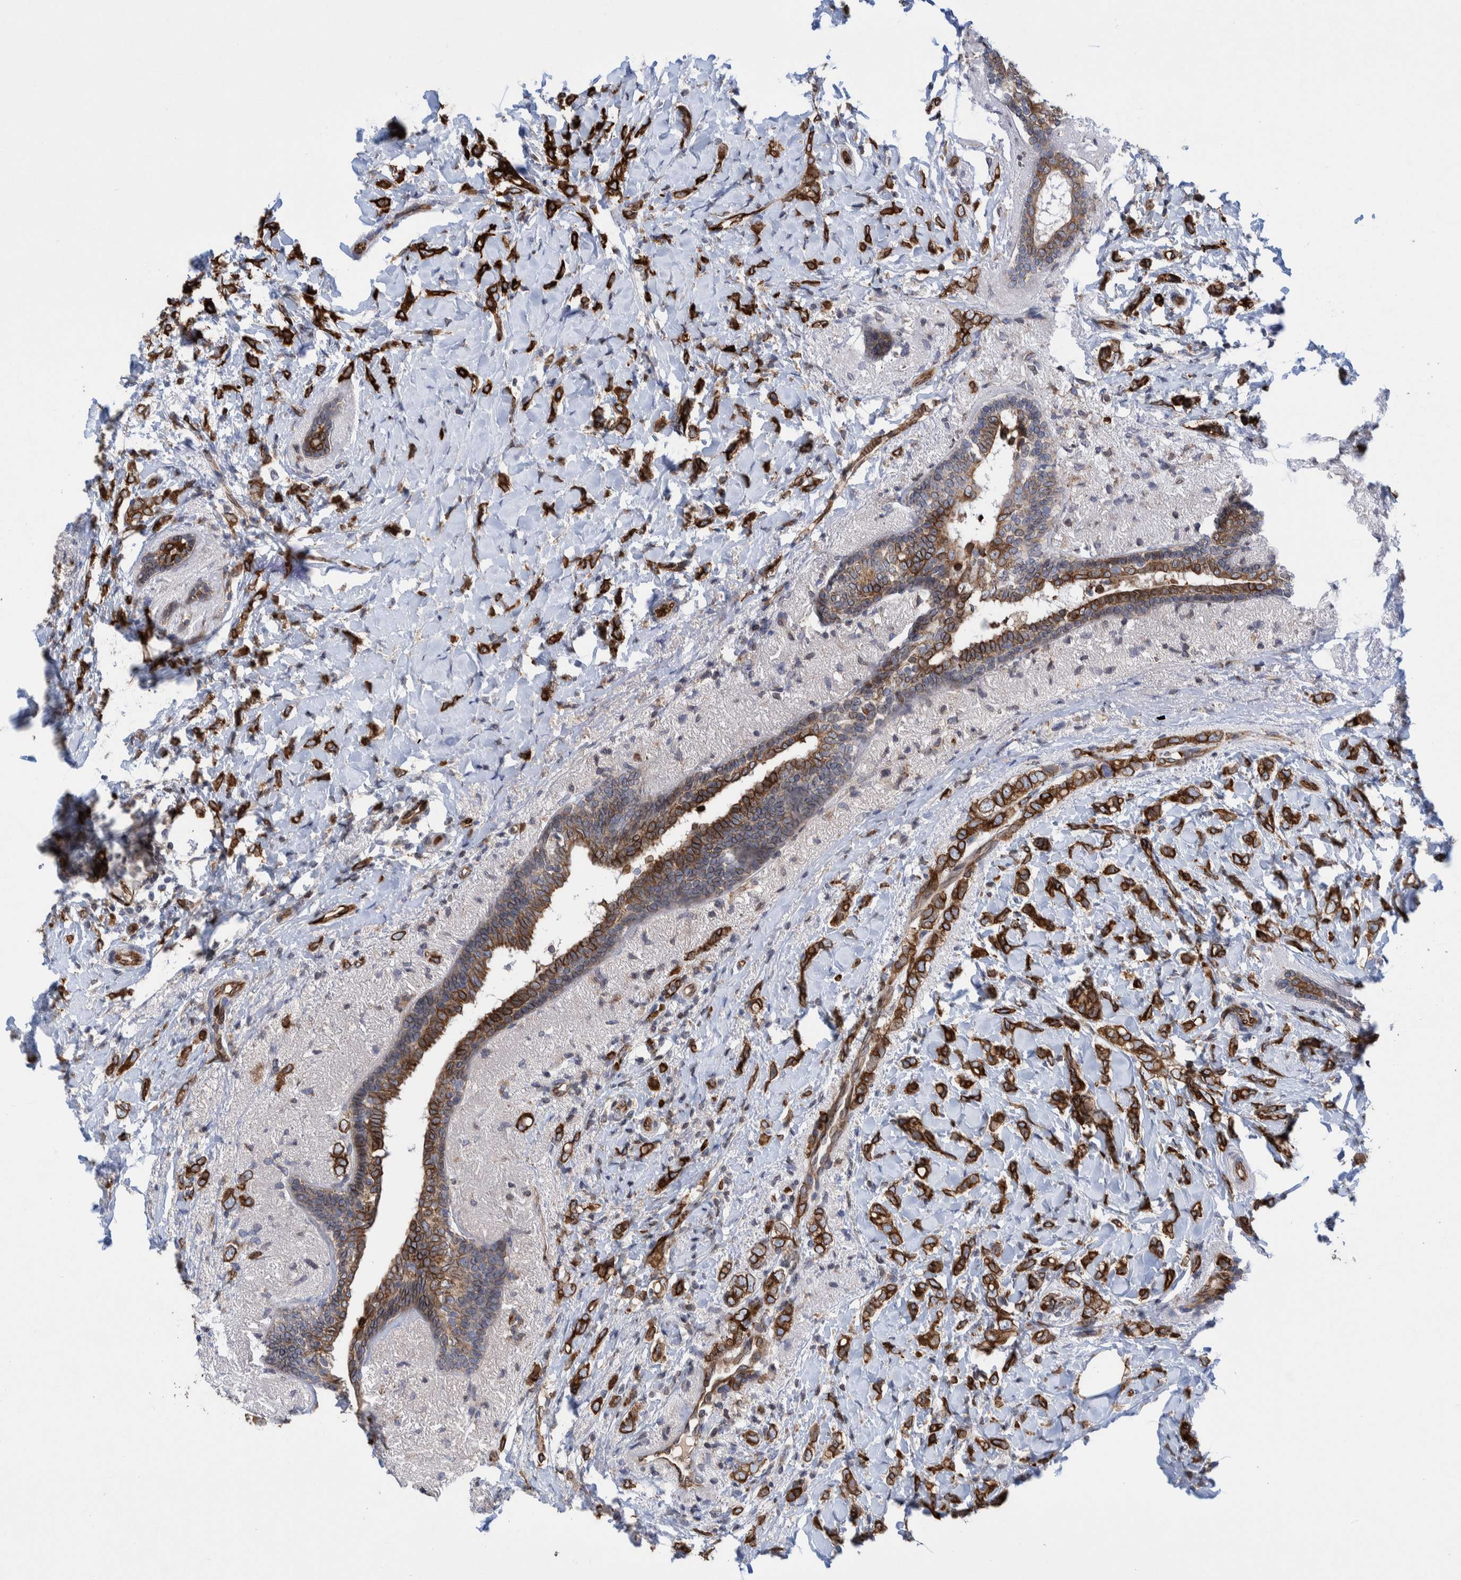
{"staining": {"intensity": "strong", "quantity": ">75%", "location": "cytoplasmic/membranous"}, "tissue": "breast cancer", "cell_type": "Tumor cells", "image_type": "cancer", "snomed": [{"axis": "morphology", "description": "Normal tissue, NOS"}, {"axis": "morphology", "description": "Lobular carcinoma"}, {"axis": "topography", "description": "Breast"}], "caption": "IHC (DAB) staining of breast lobular carcinoma exhibits strong cytoplasmic/membranous protein expression in about >75% of tumor cells. (Stains: DAB (3,3'-diaminobenzidine) in brown, nuclei in blue, Microscopy: brightfield microscopy at high magnification).", "gene": "THEM6", "patient": {"sex": "female", "age": 47}}